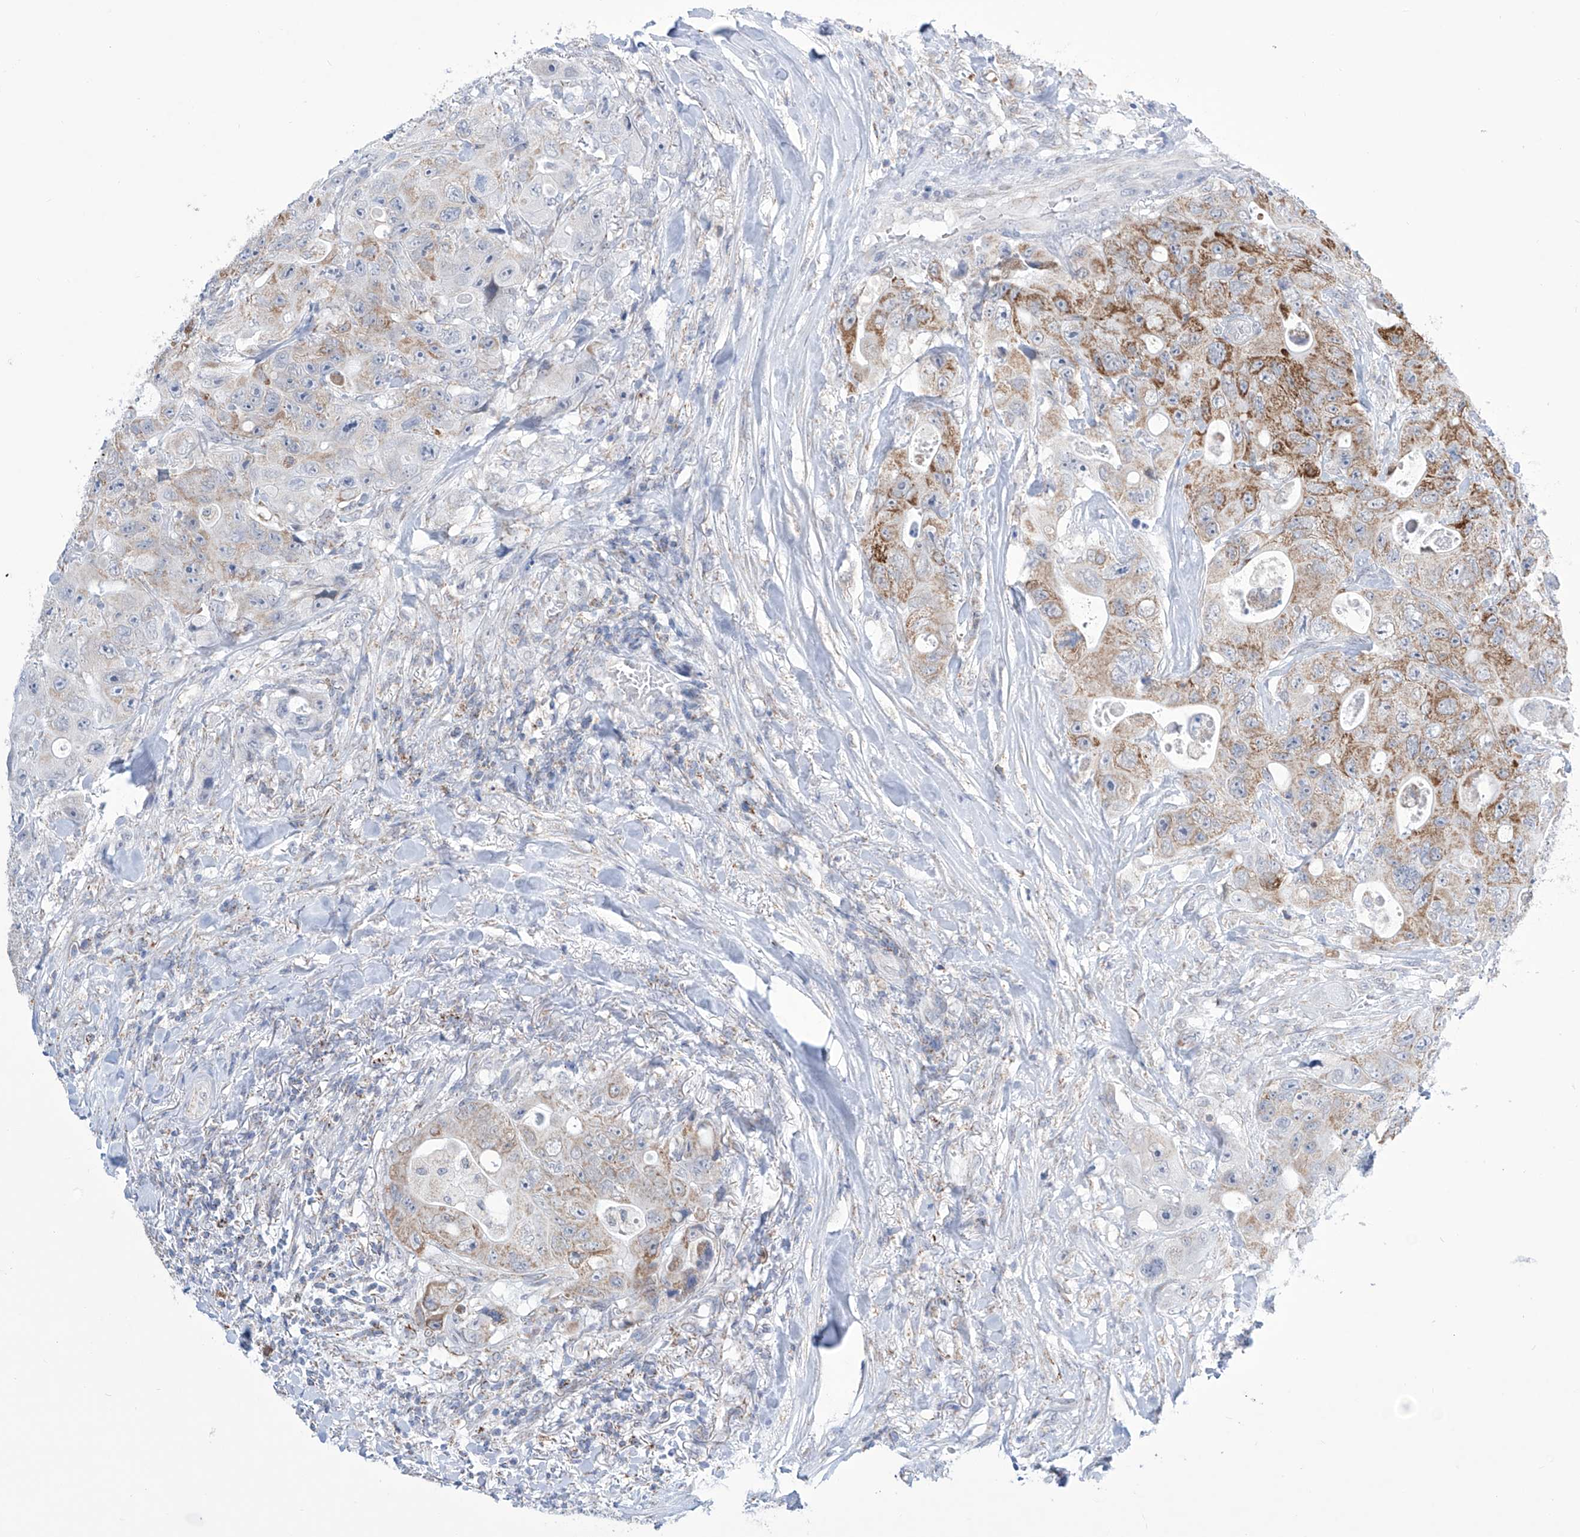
{"staining": {"intensity": "moderate", "quantity": "25%-75%", "location": "cytoplasmic/membranous"}, "tissue": "colorectal cancer", "cell_type": "Tumor cells", "image_type": "cancer", "snomed": [{"axis": "morphology", "description": "Adenocarcinoma, NOS"}, {"axis": "topography", "description": "Colon"}], "caption": "A photomicrograph of colorectal cancer (adenocarcinoma) stained for a protein shows moderate cytoplasmic/membranous brown staining in tumor cells.", "gene": "ALDH6A1", "patient": {"sex": "female", "age": 46}}